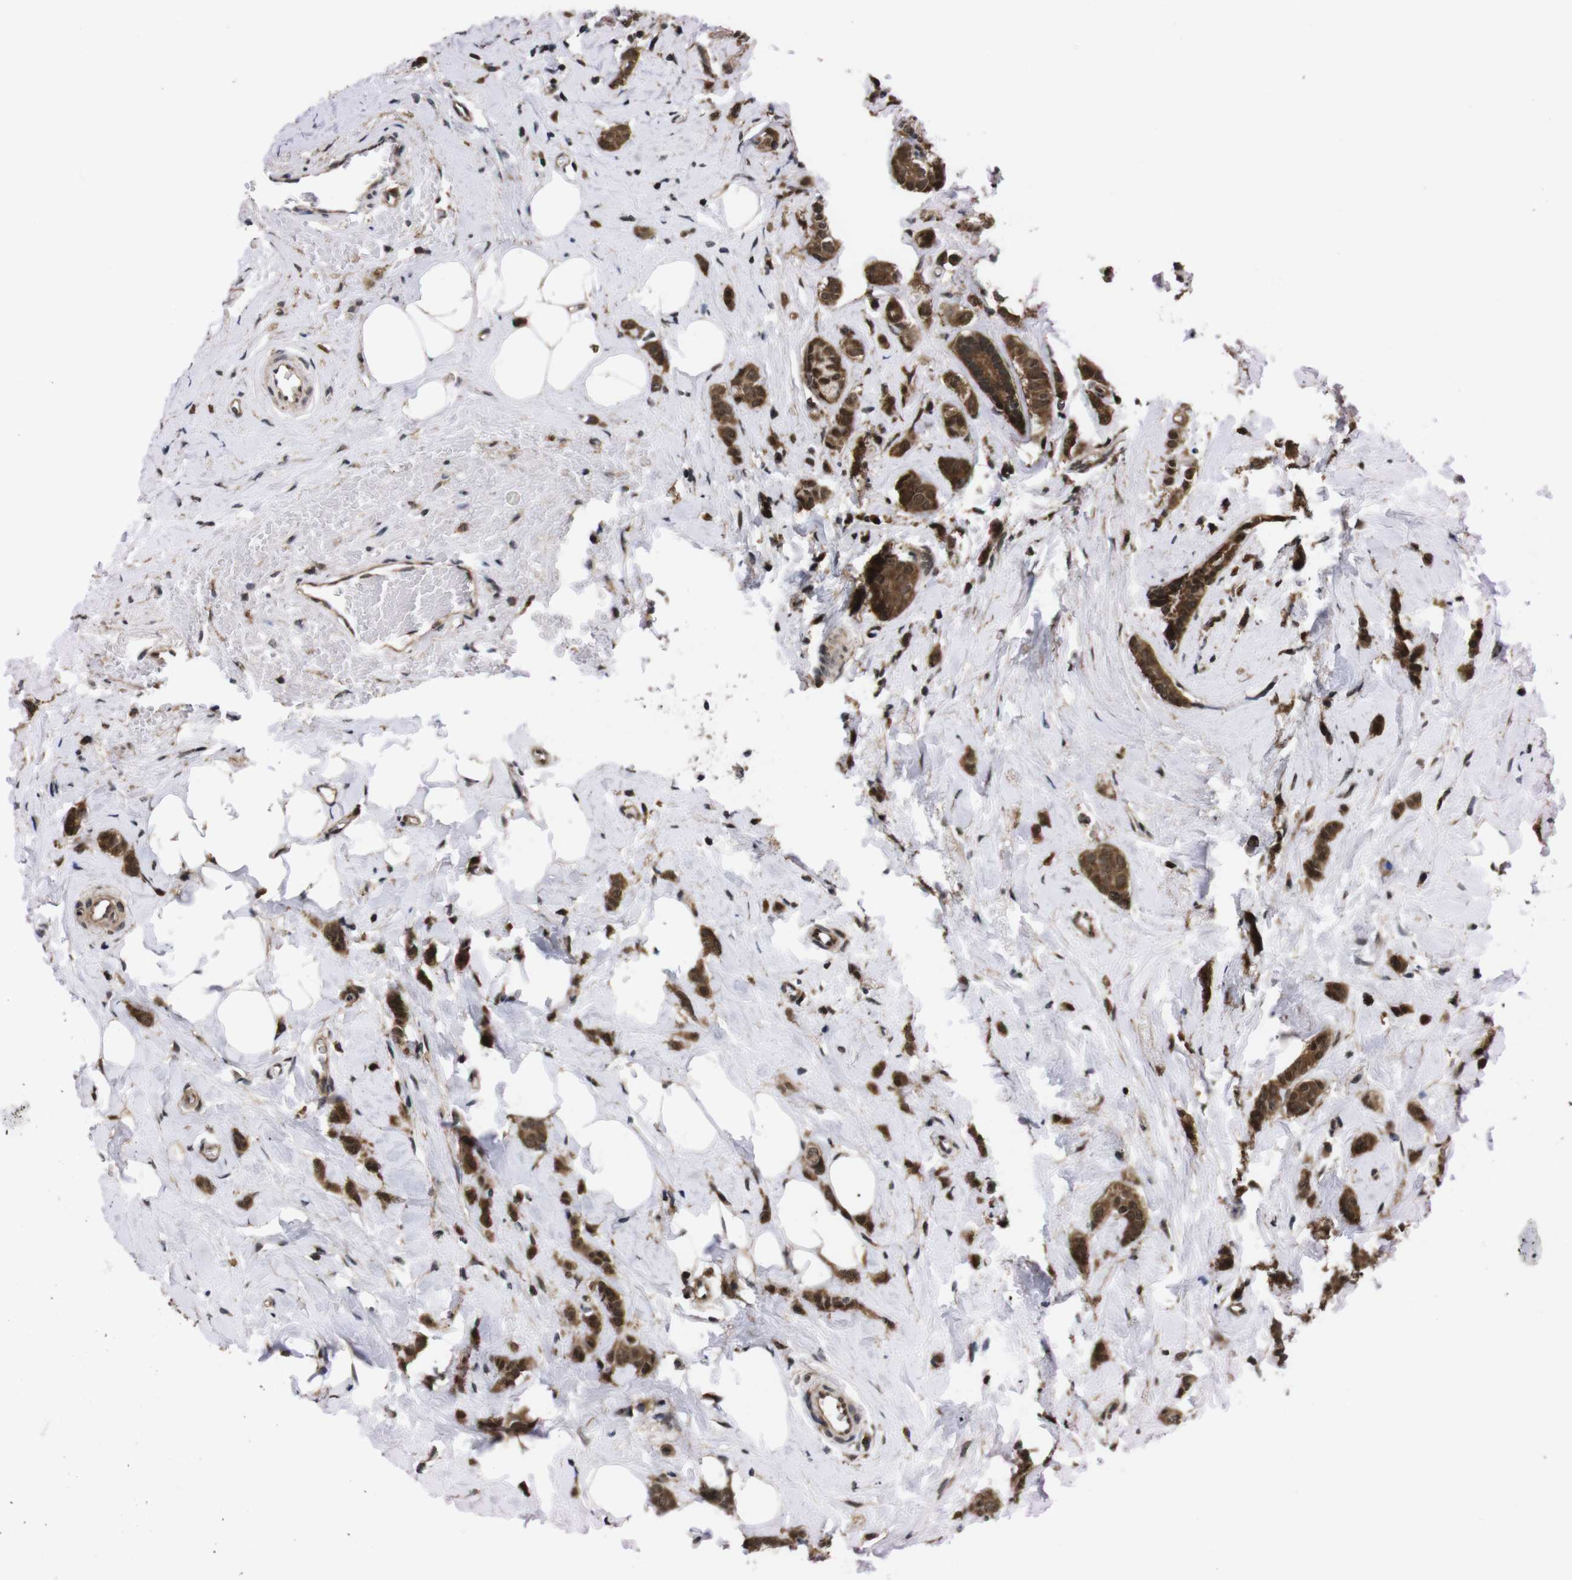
{"staining": {"intensity": "strong", "quantity": ">75%", "location": "cytoplasmic/membranous,nuclear"}, "tissue": "breast cancer", "cell_type": "Tumor cells", "image_type": "cancer", "snomed": [{"axis": "morphology", "description": "Lobular carcinoma"}, {"axis": "topography", "description": "Breast"}], "caption": "Protein staining of breast cancer (lobular carcinoma) tissue exhibits strong cytoplasmic/membranous and nuclear positivity in approximately >75% of tumor cells.", "gene": "UBQLN2", "patient": {"sex": "female", "age": 60}}